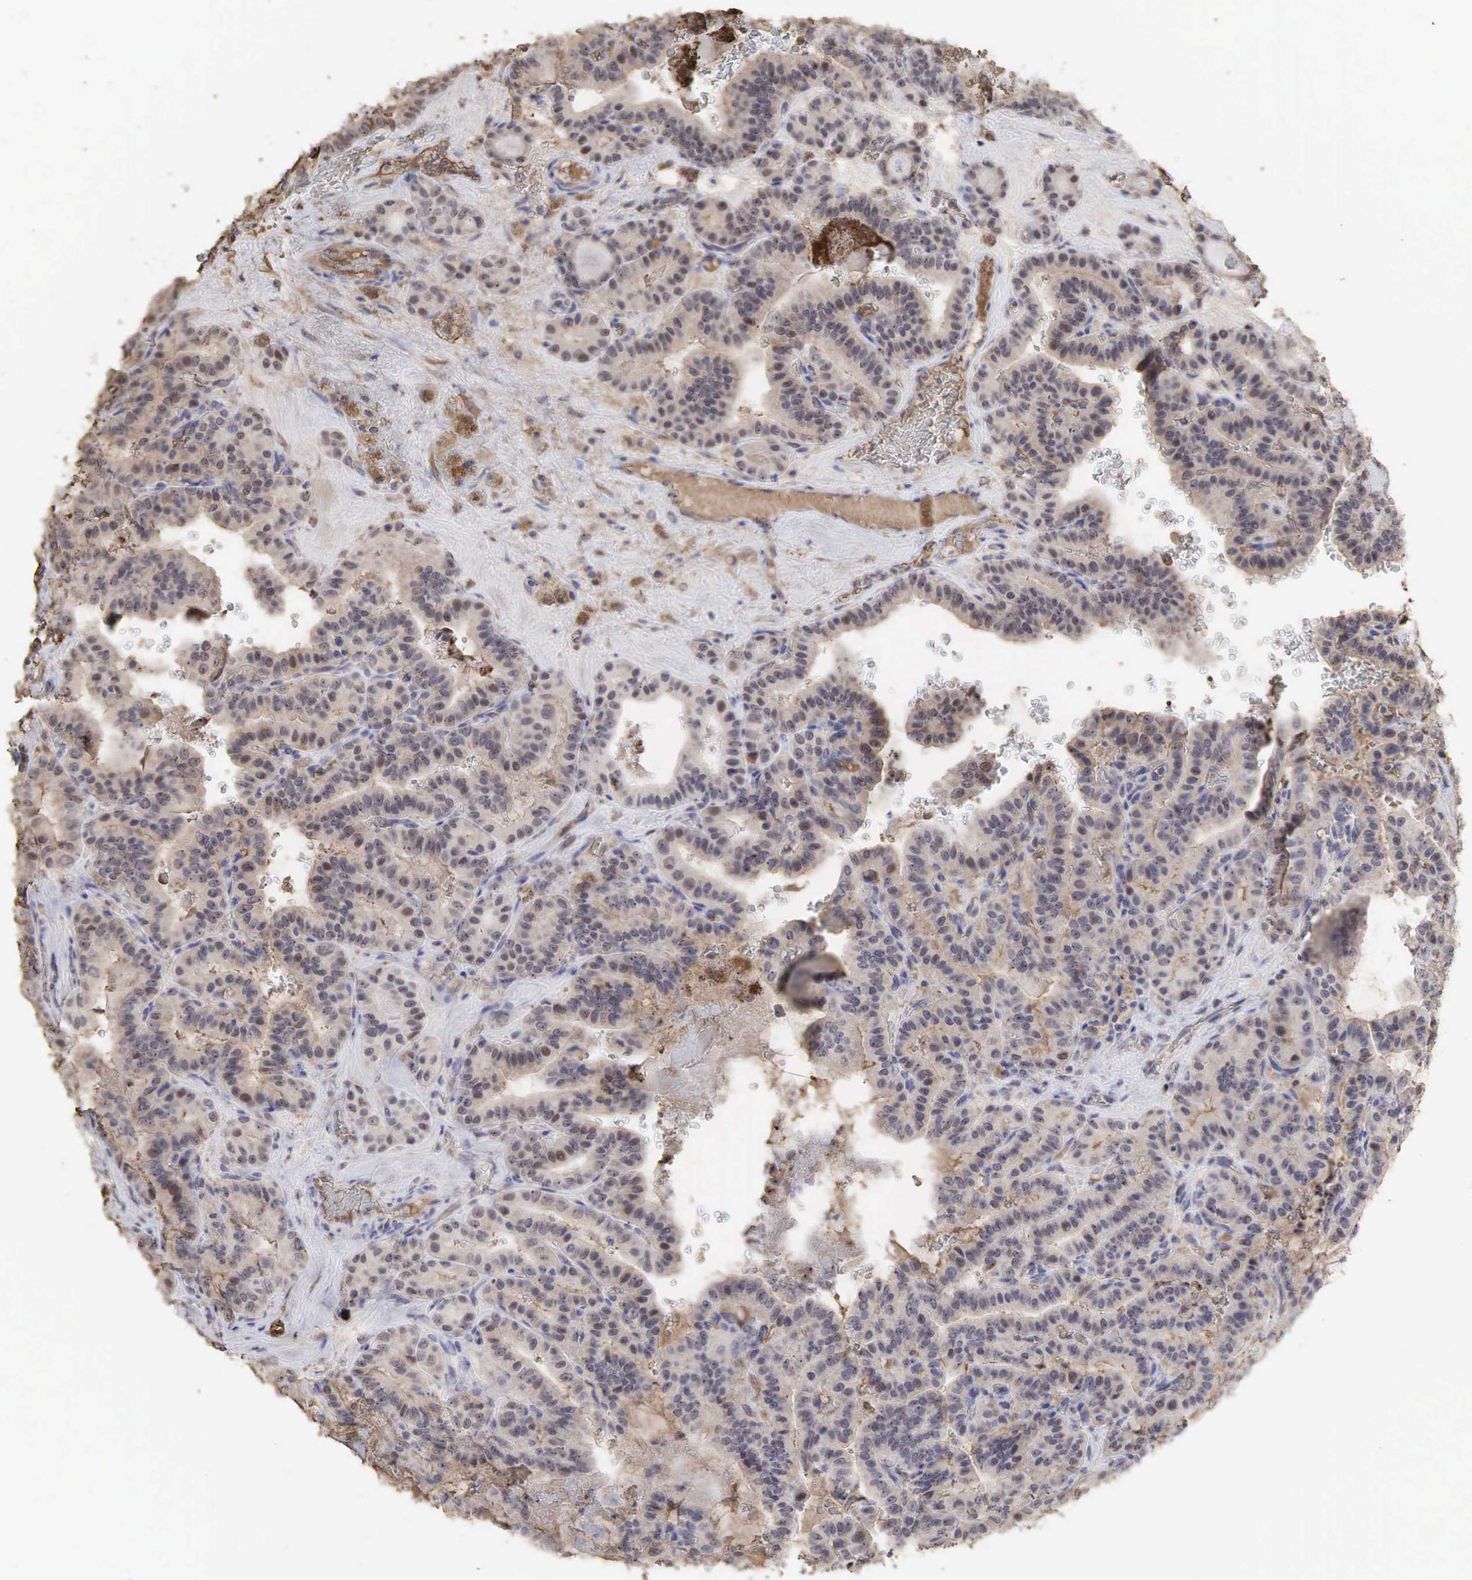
{"staining": {"intensity": "moderate", "quantity": ">75%", "location": "cytoplasmic/membranous,nuclear"}, "tissue": "thyroid cancer", "cell_type": "Tumor cells", "image_type": "cancer", "snomed": [{"axis": "morphology", "description": "Papillary adenocarcinoma, NOS"}, {"axis": "topography", "description": "Thyroid gland"}], "caption": "IHC (DAB) staining of human thyroid cancer (papillary adenocarcinoma) exhibits moderate cytoplasmic/membranous and nuclear protein staining in approximately >75% of tumor cells.", "gene": "DKC1", "patient": {"sex": "male", "age": 87}}